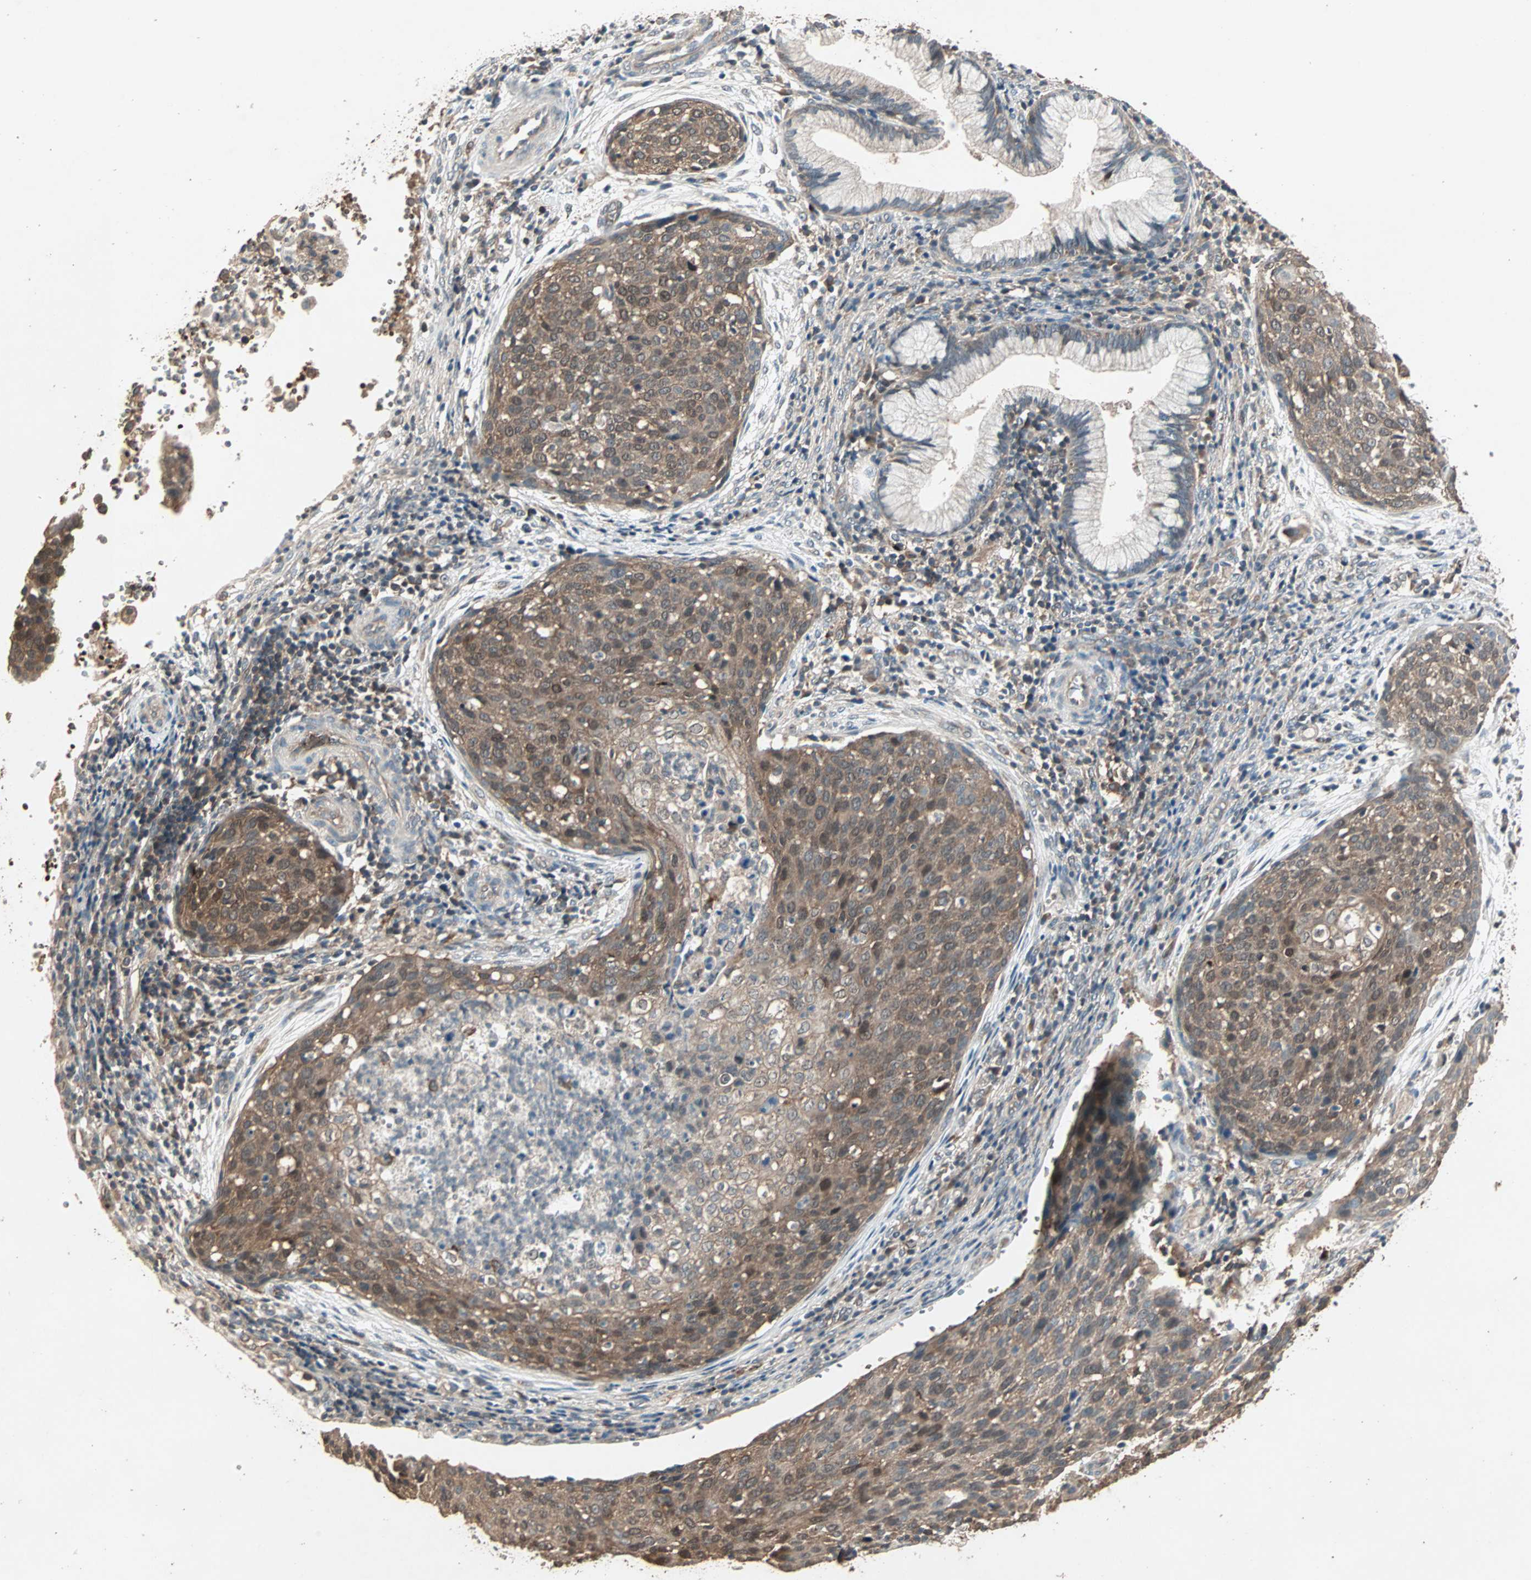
{"staining": {"intensity": "moderate", "quantity": ">75%", "location": "cytoplasmic/membranous"}, "tissue": "cervical cancer", "cell_type": "Tumor cells", "image_type": "cancer", "snomed": [{"axis": "morphology", "description": "Squamous cell carcinoma, NOS"}, {"axis": "topography", "description": "Cervix"}], "caption": "Cervical squamous cell carcinoma stained with a brown dye shows moderate cytoplasmic/membranous positive staining in approximately >75% of tumor cells.", "gene": "UBAC1", "patient": {"sex": "female", "age": 38}}